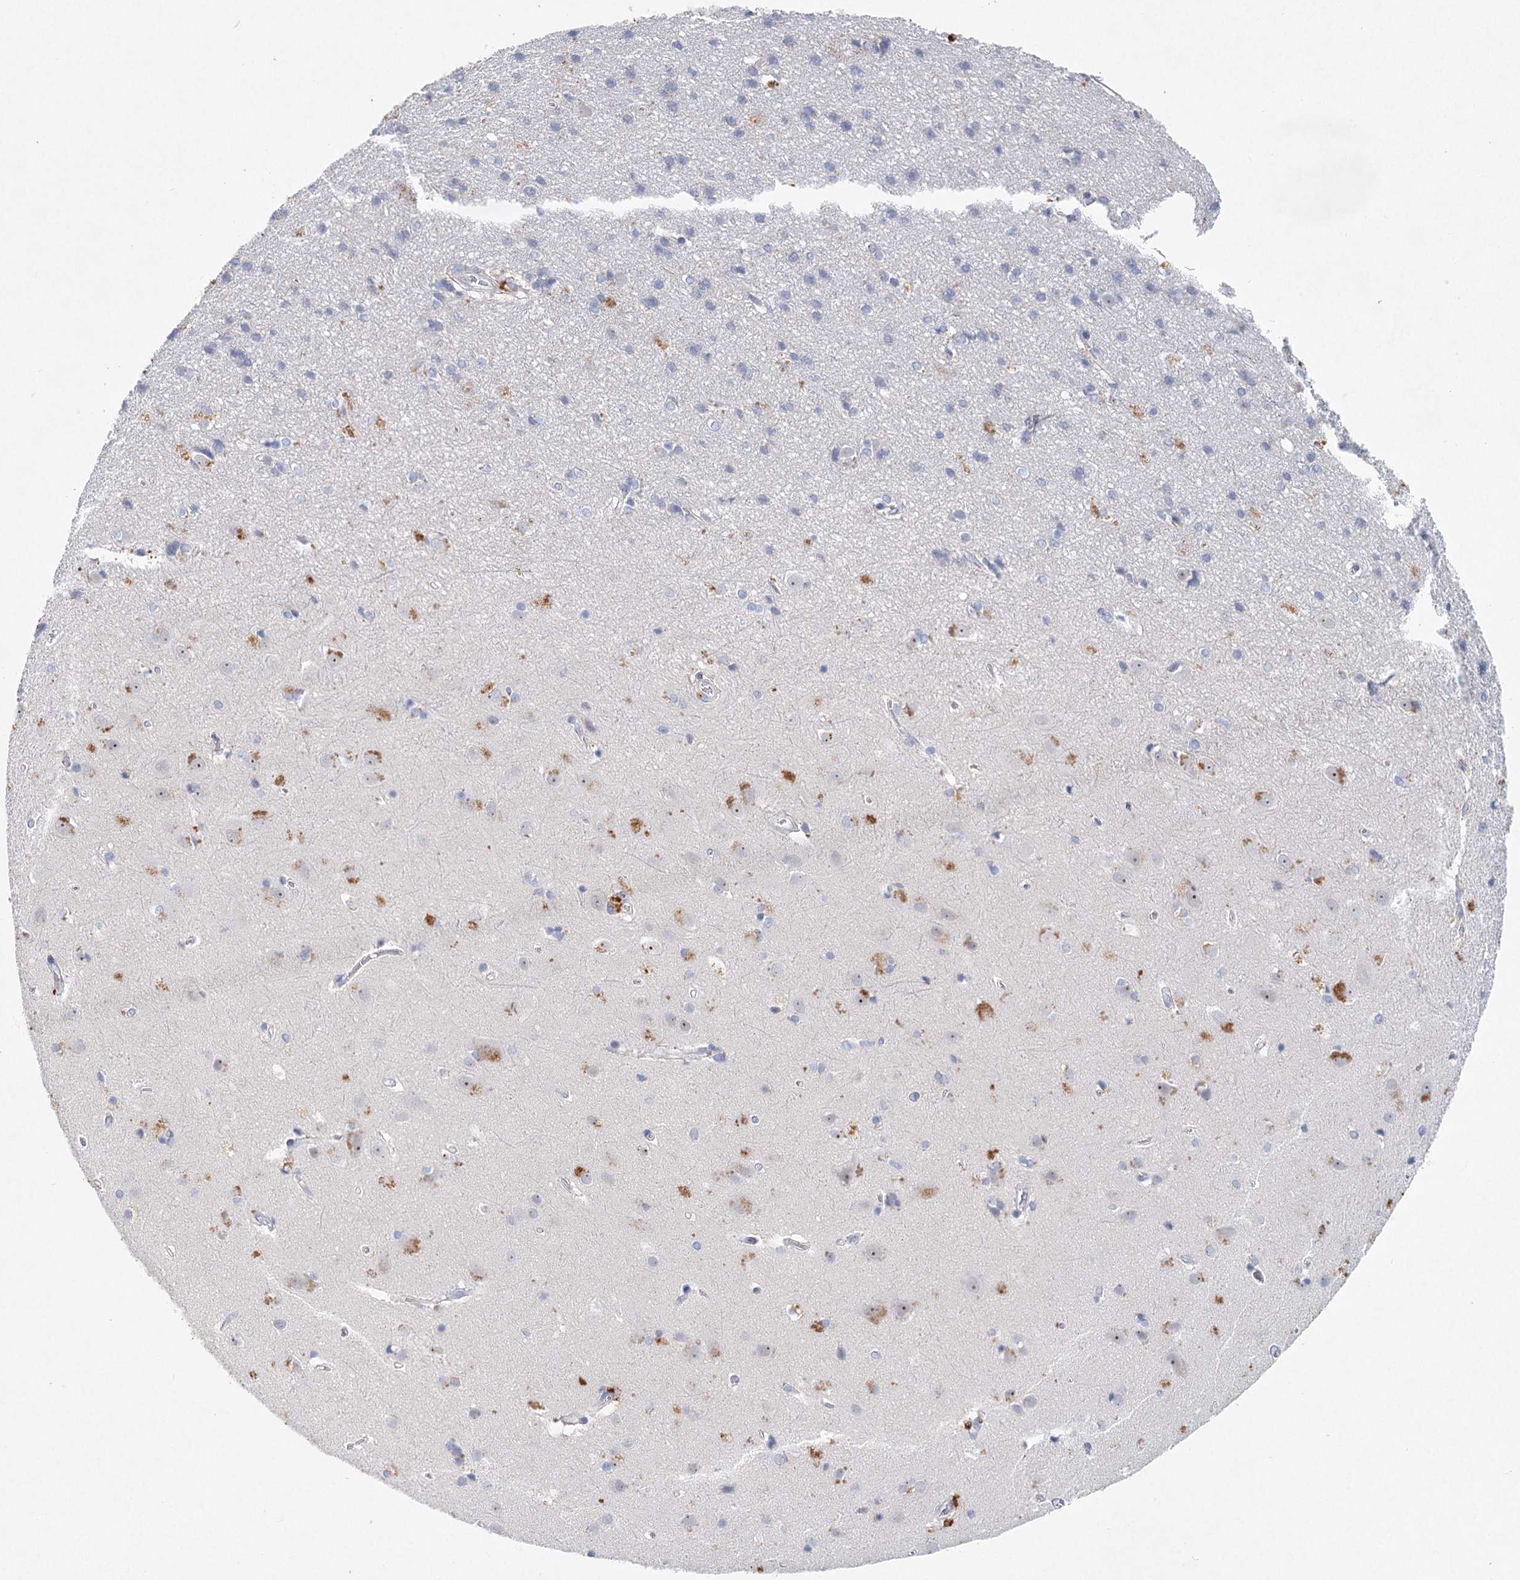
{"staining": {"intensity": "negative", "quantity": "none", "location": "none"}, "tissue": "cerebral cortex", "cell_type": "Endothelial cells", "image_type": "normal", "snomed": [{"axis": "morphology", "description": "Normal tissue, NOS"}, {"axis": "topography", "description": "Cerebral cortex"}], "caption": "Endothelial cells are negative for brown protein staining in benign cerebral cortex. (Brightfield microscopy of DAB IHC at high magnification).", "gene": "XPO6", "patient": {"sex": "male", "age": 54}}